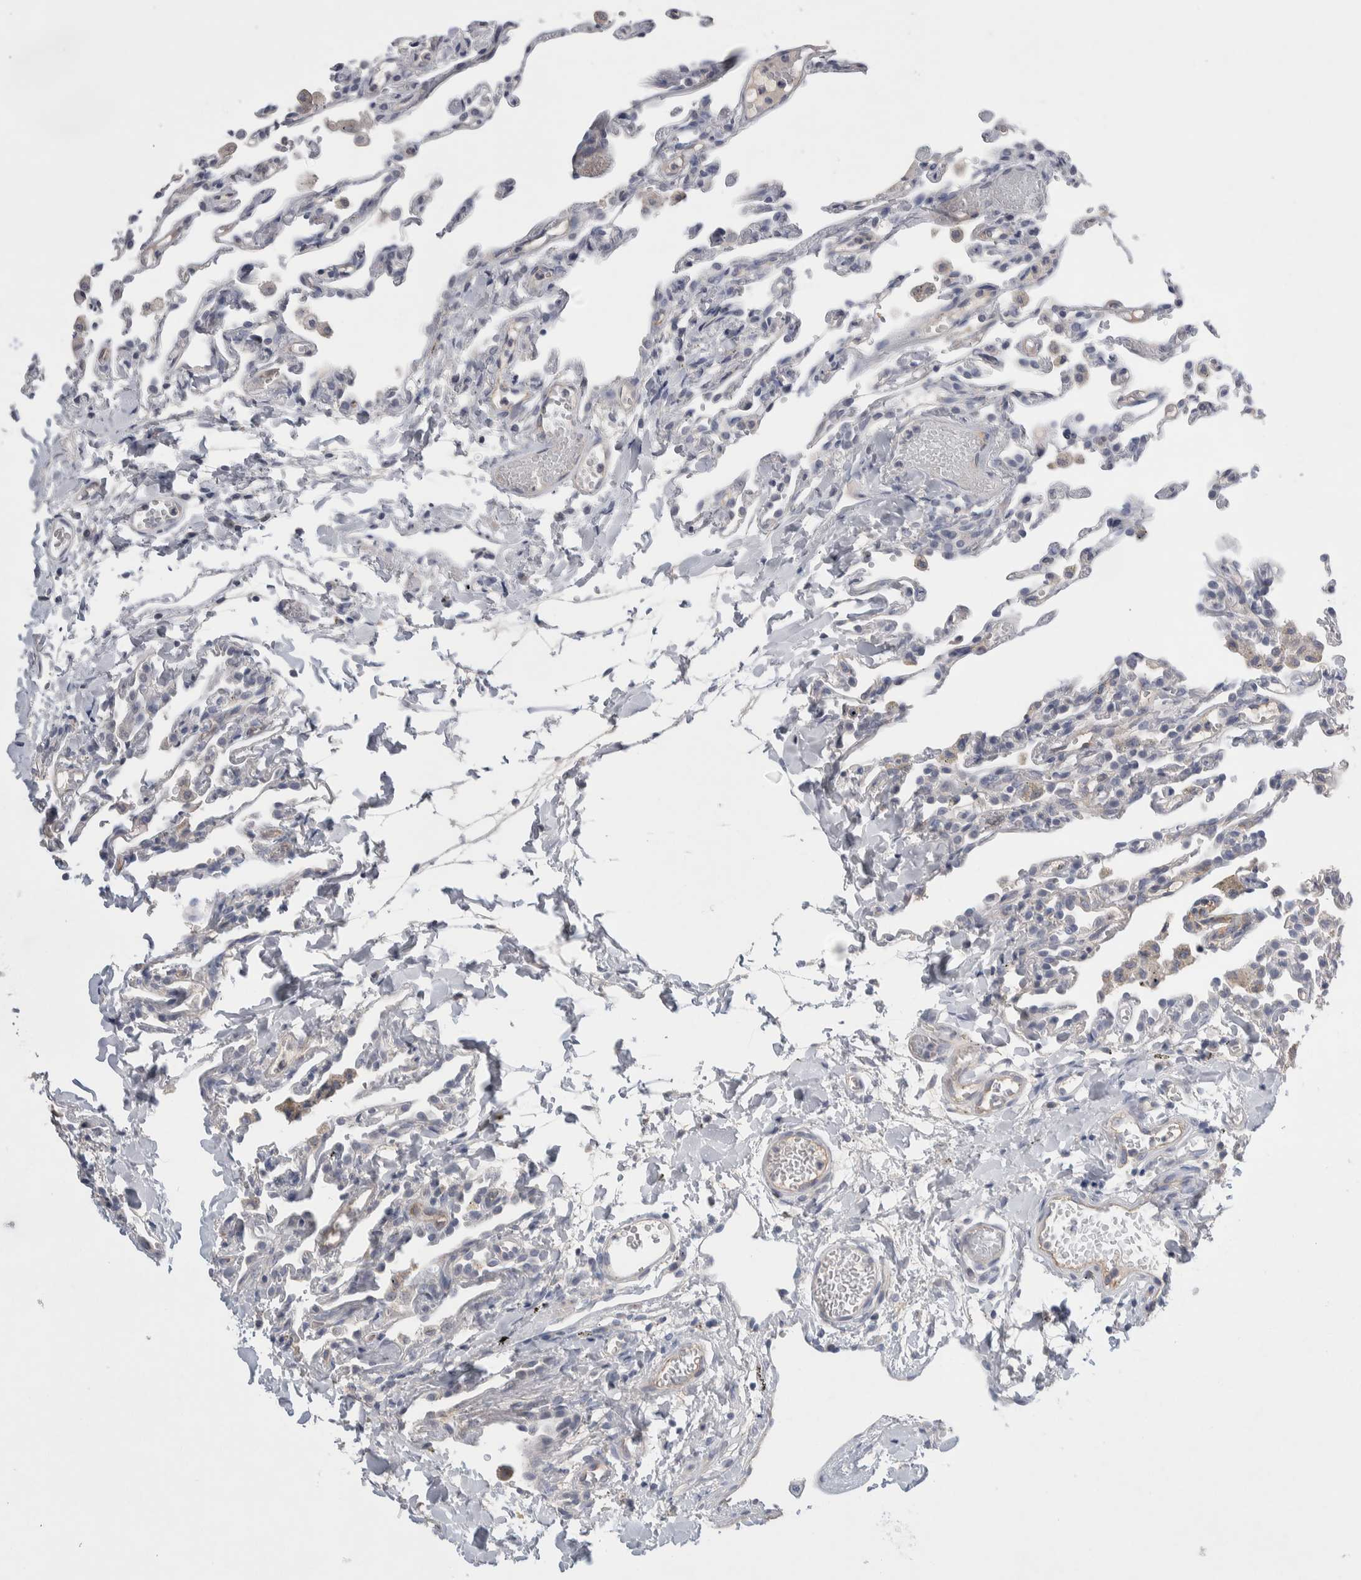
{"staining": {"intensity": "weak", "quantity": "<25%", "location": "cytoplasmic/membranous"}, "tissue": "lung", "cell_type": "Alveolar cells", "image_type": "normal", "snomed": [{"axis": "morphology", "description": "Normal tissue, NOS"}, {"axis": "topography", "description": "Lung"}], "caption": "Human lung stained for a protein using IHC shows no positivity in alveolar cells.", "gene": "CEP131", "patient": {"sex": "male", "age": 21}}